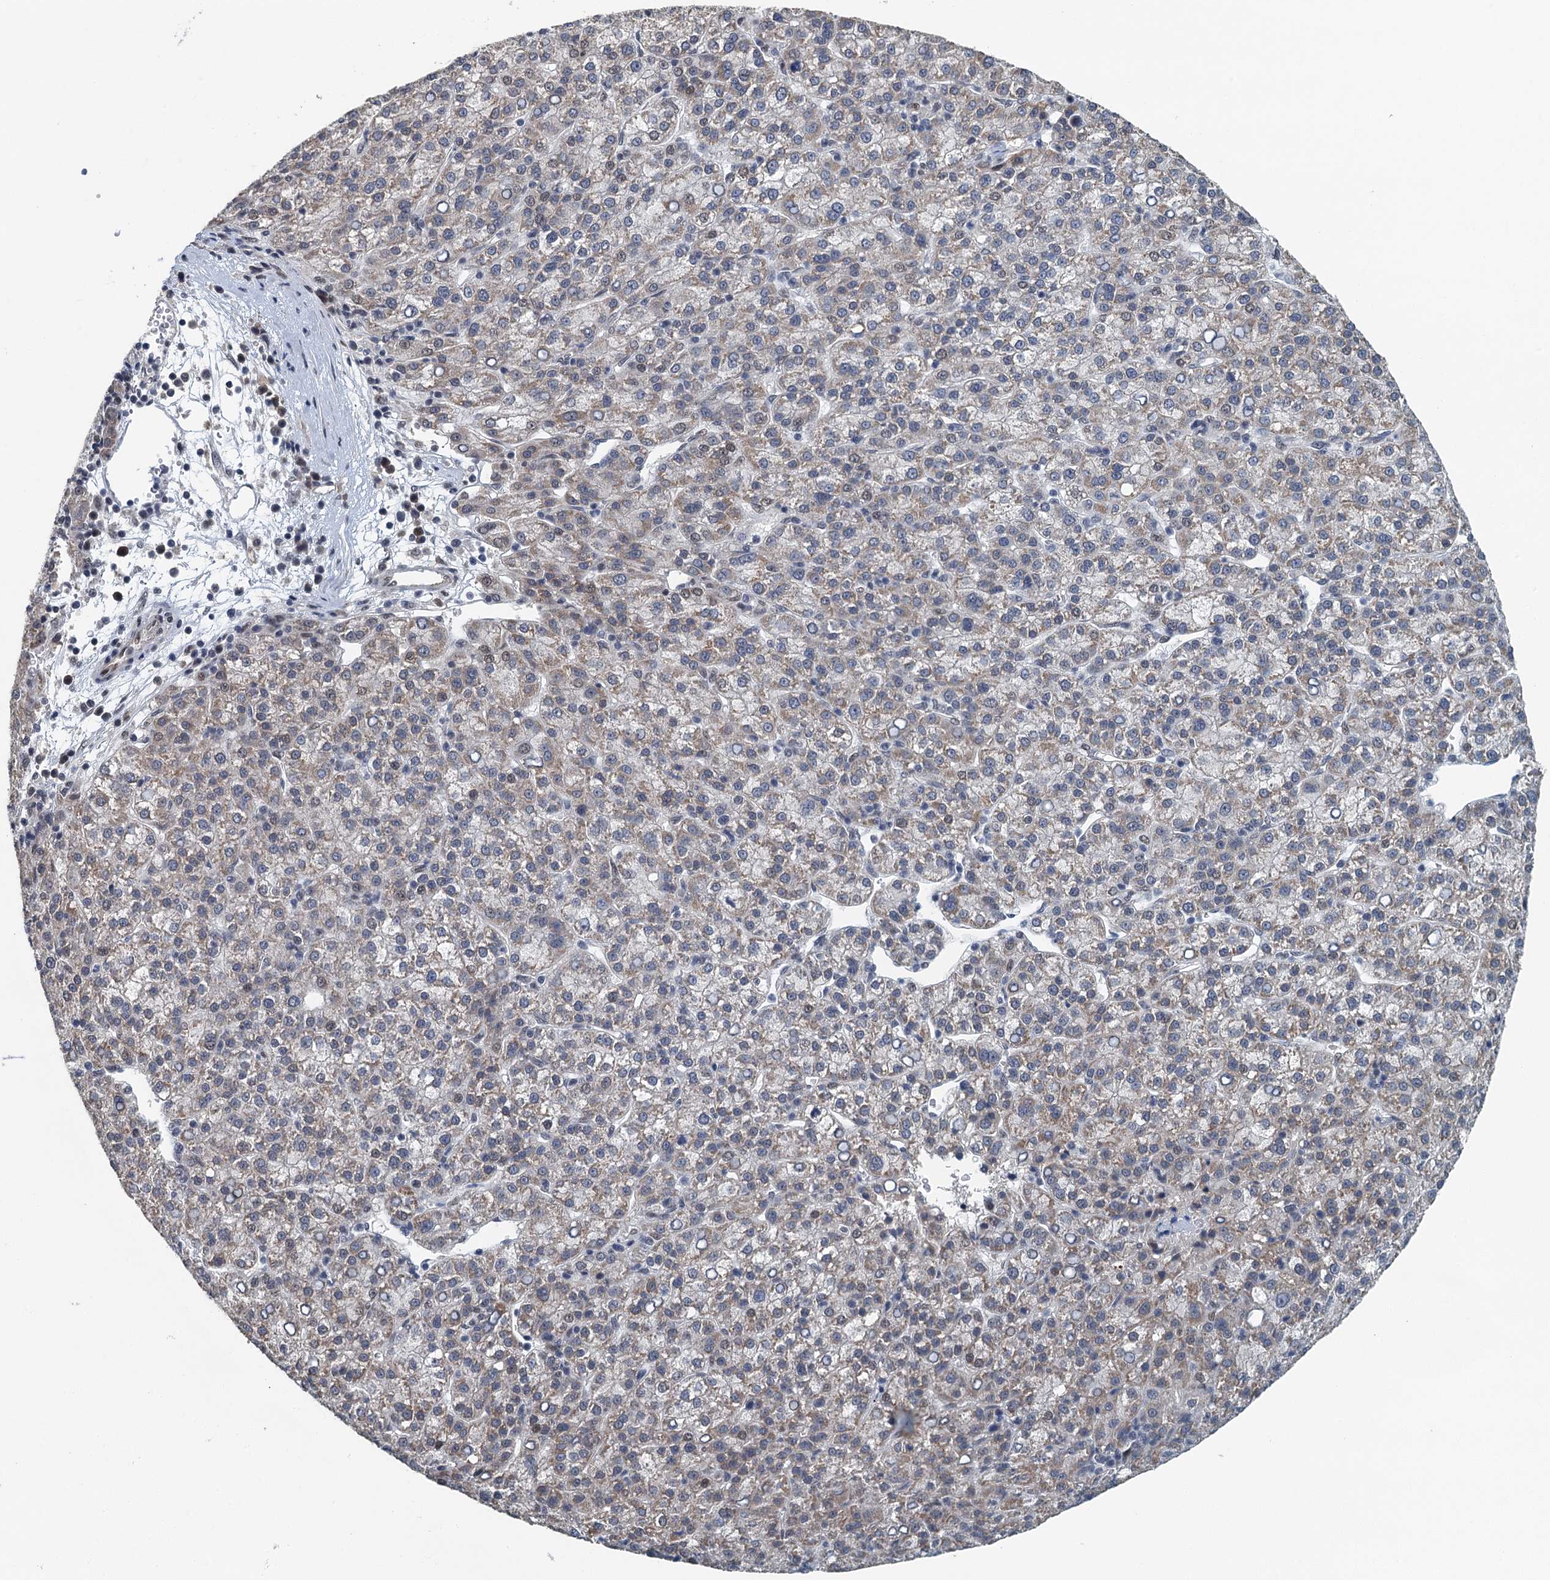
{"staining": {"intensity": "weak", "quantity": "25%-75%", "location": "cytoplasmic/membranous"}, "tissue": "liver cancer", "cell_type": "Tumor cells", "image_type": "cancer", "snomed": [{"axis": "morphology", "description": "Carcinoma, Hepatocellular, NOS"}, {"axis": "topography", "description": "Liver"}], "caption": "Immunohistochemical staining of liver cancer (hepatocellular carcinoma) demonstrates low levels of weak cytoplasmic/membranous staining in approximately 25%-75% of tumor cells. Nuclei are stained in blue.", "gene": "MTA3", "patient": {"sex": "female", "age": 58}}